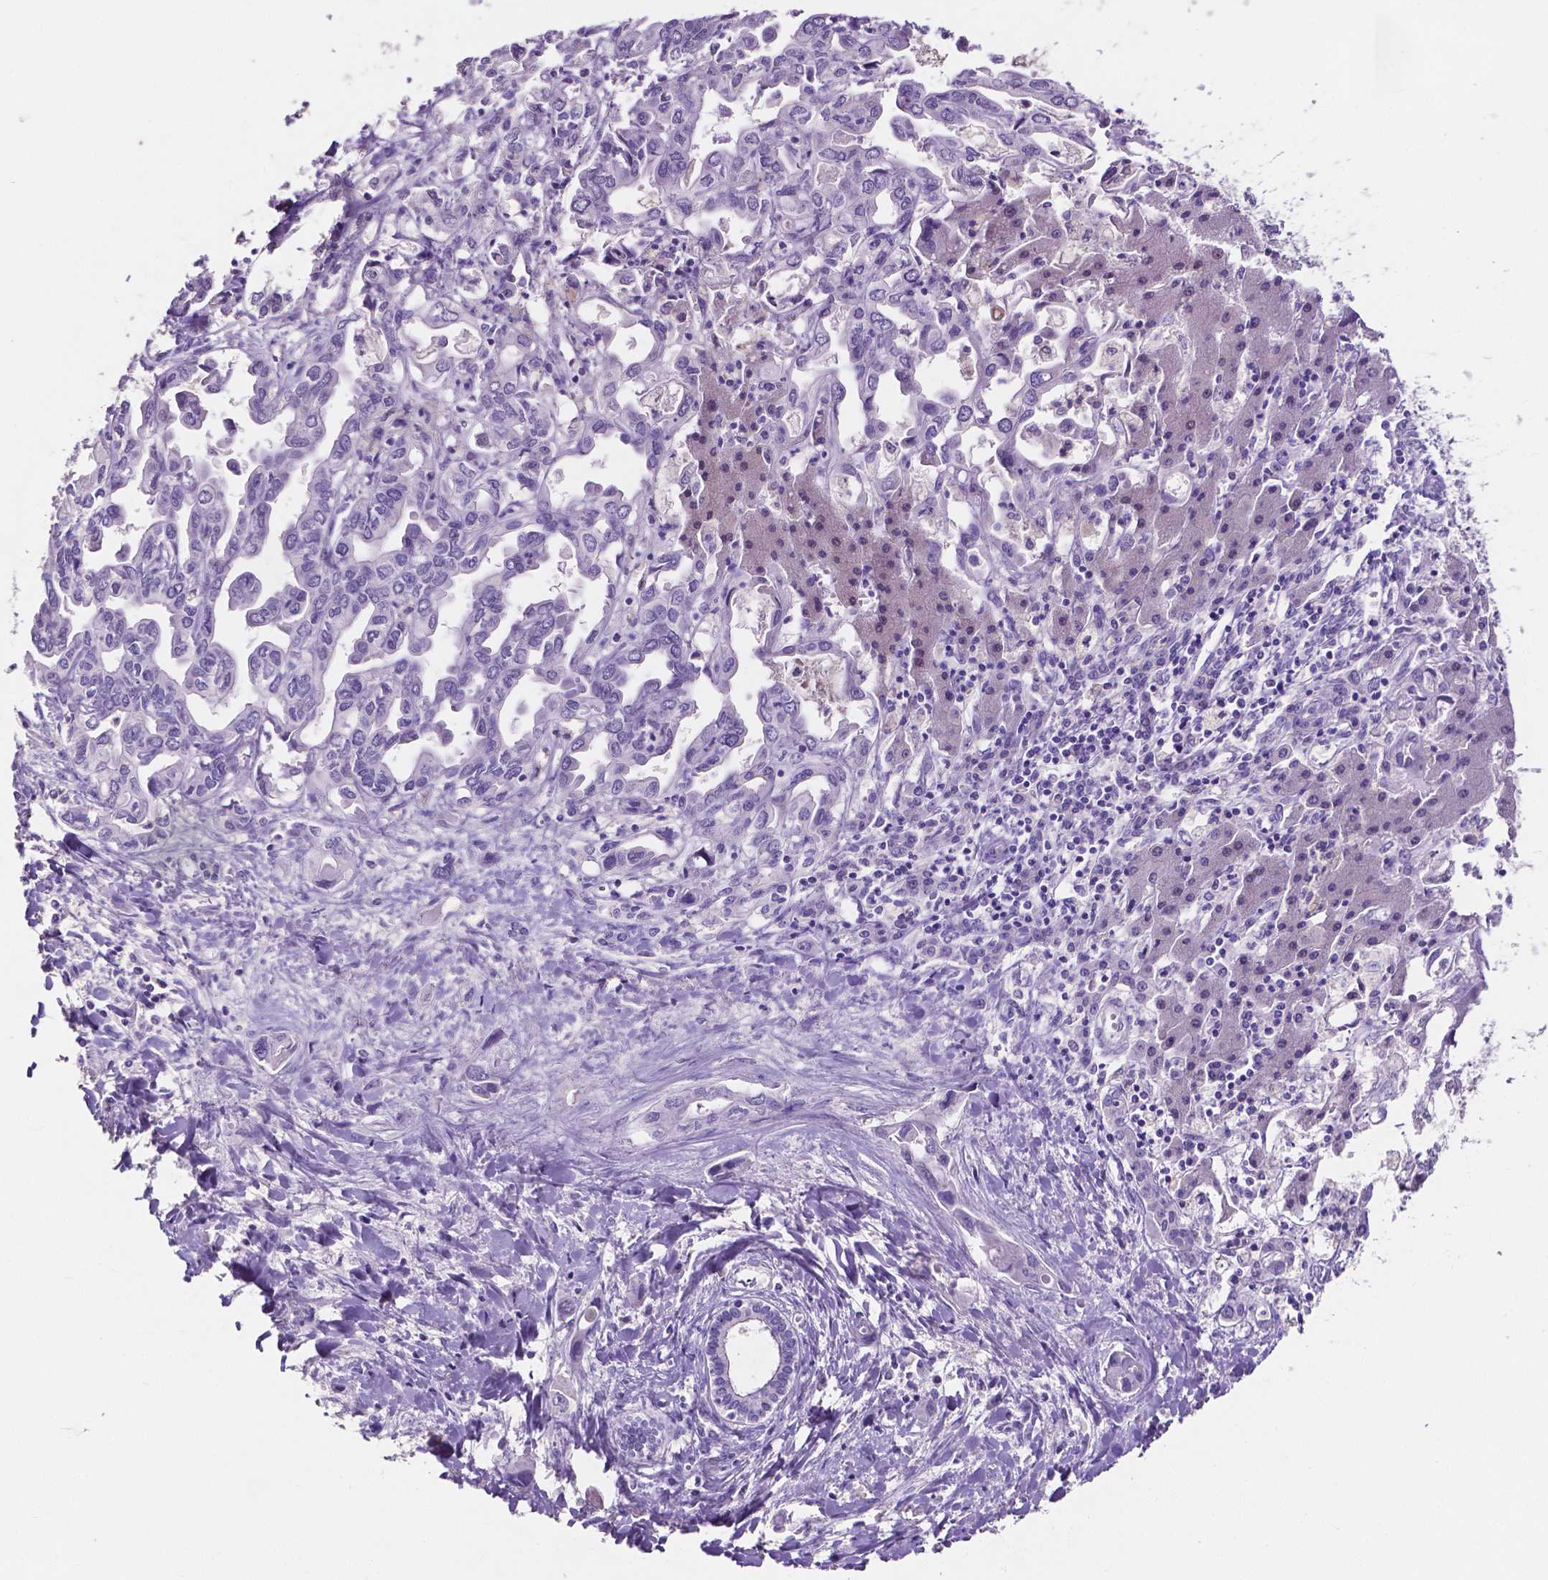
{"staining": {"intensity": "negative", "quantity": "none", "location": "none"}, "tissue": "liver cancer", "cell_type": "Tumor cells", "image_type": "cancer", "snomed": [{"axis": "morphology", "description": "Cholangiocarcinoma"}, {"axis": "topography", "description": "Liver"}], "caption": "Human liver cancer (cholangiocarcinoma) stained for a protein using immunohistochemistry exhibits no staining in tumor cells.", "gene": "SLC22A2", "patient": {"sex": "female", "age": 64}}